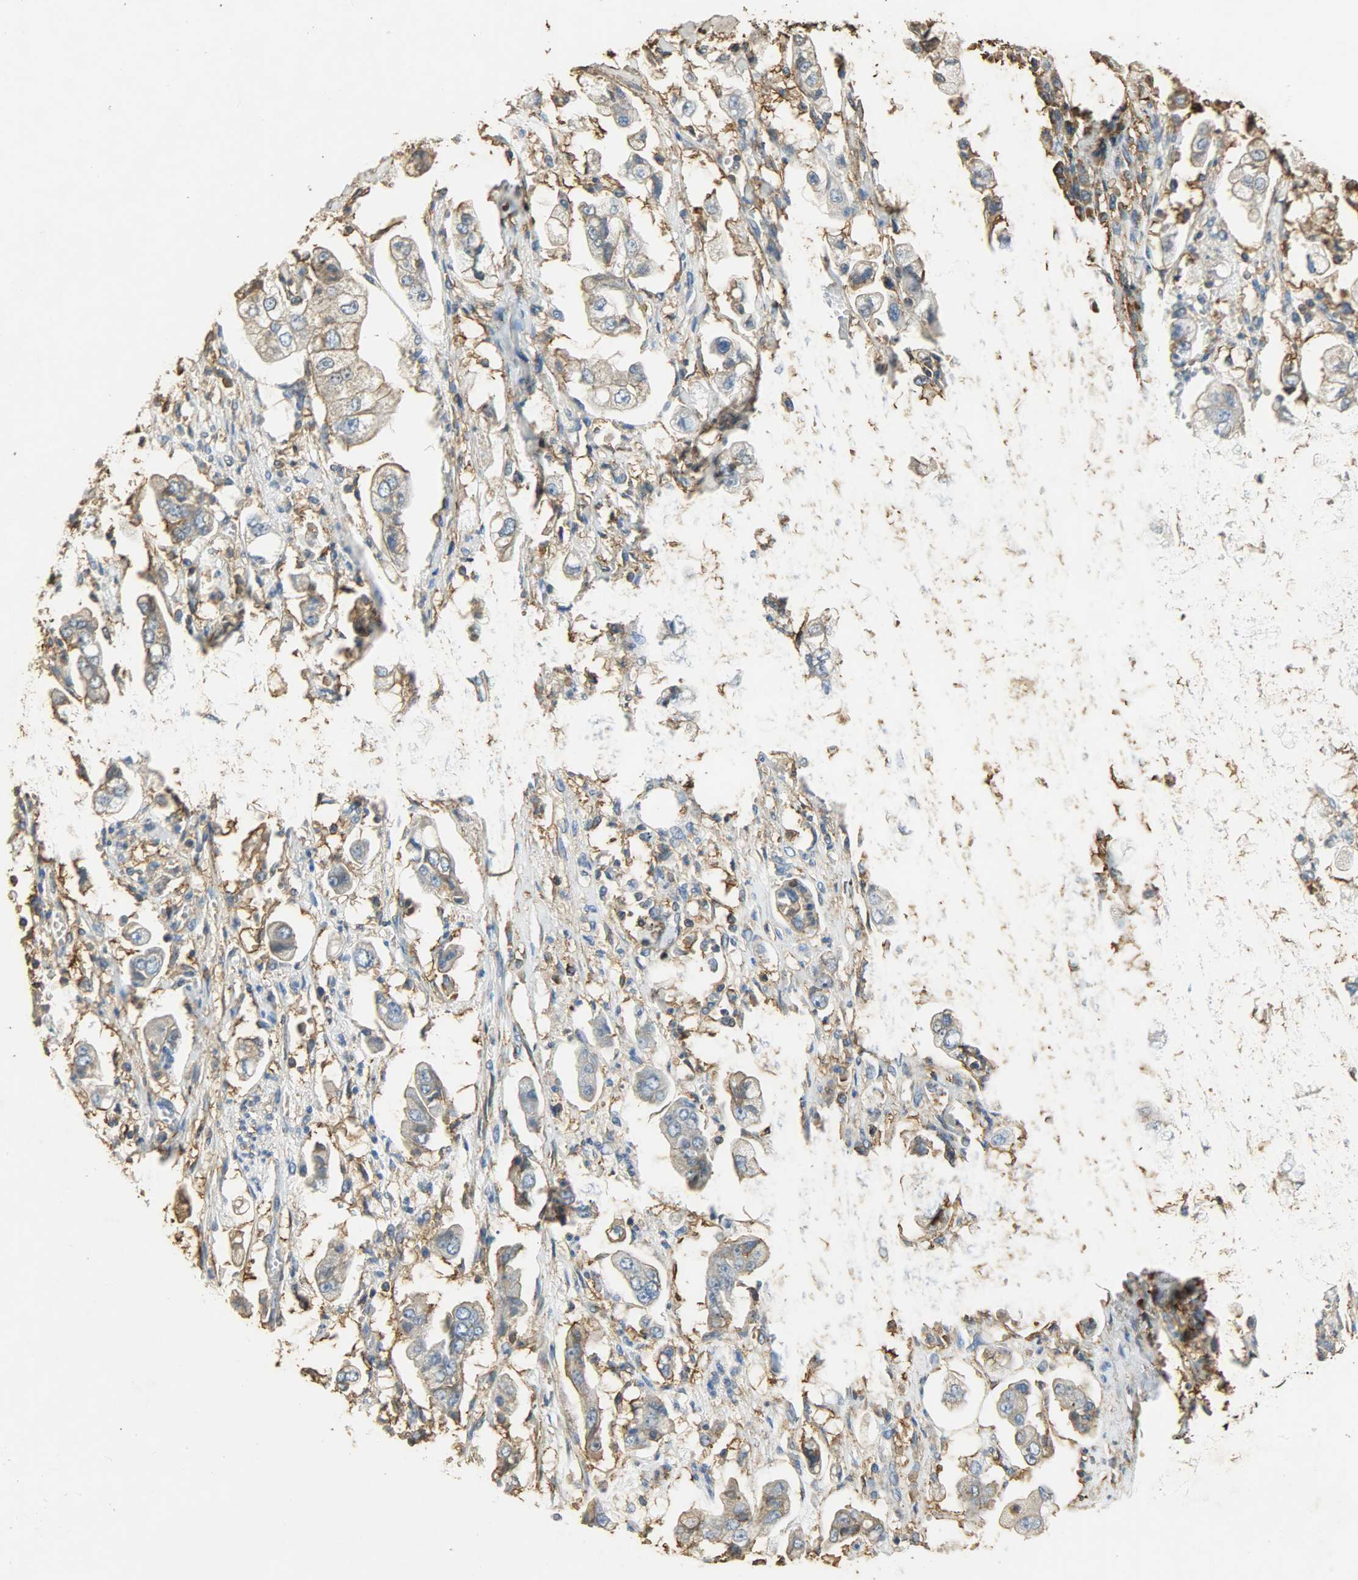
{"staining": {"intensity": "negative", "quantity": "none", "location": "none"}, "tissue": "stomach cancer", "cell_type": "Tumor cells", "image_type": "cancer", "snomed": [{"axis": "morphology", "description": "Adenocarcinoma, NOS"}, {"axis": "topography", "description": "Stomach"}], "caption": "Immunohistochemical staining of stomach cancer (adenocarcinoma) exhibits no significant expression in tumor cells. (DAB IHC visualized using brightfield microscopy, high magnification).", "gene": "ANXA6", "patient": {"sex": "male", "age": 62}}